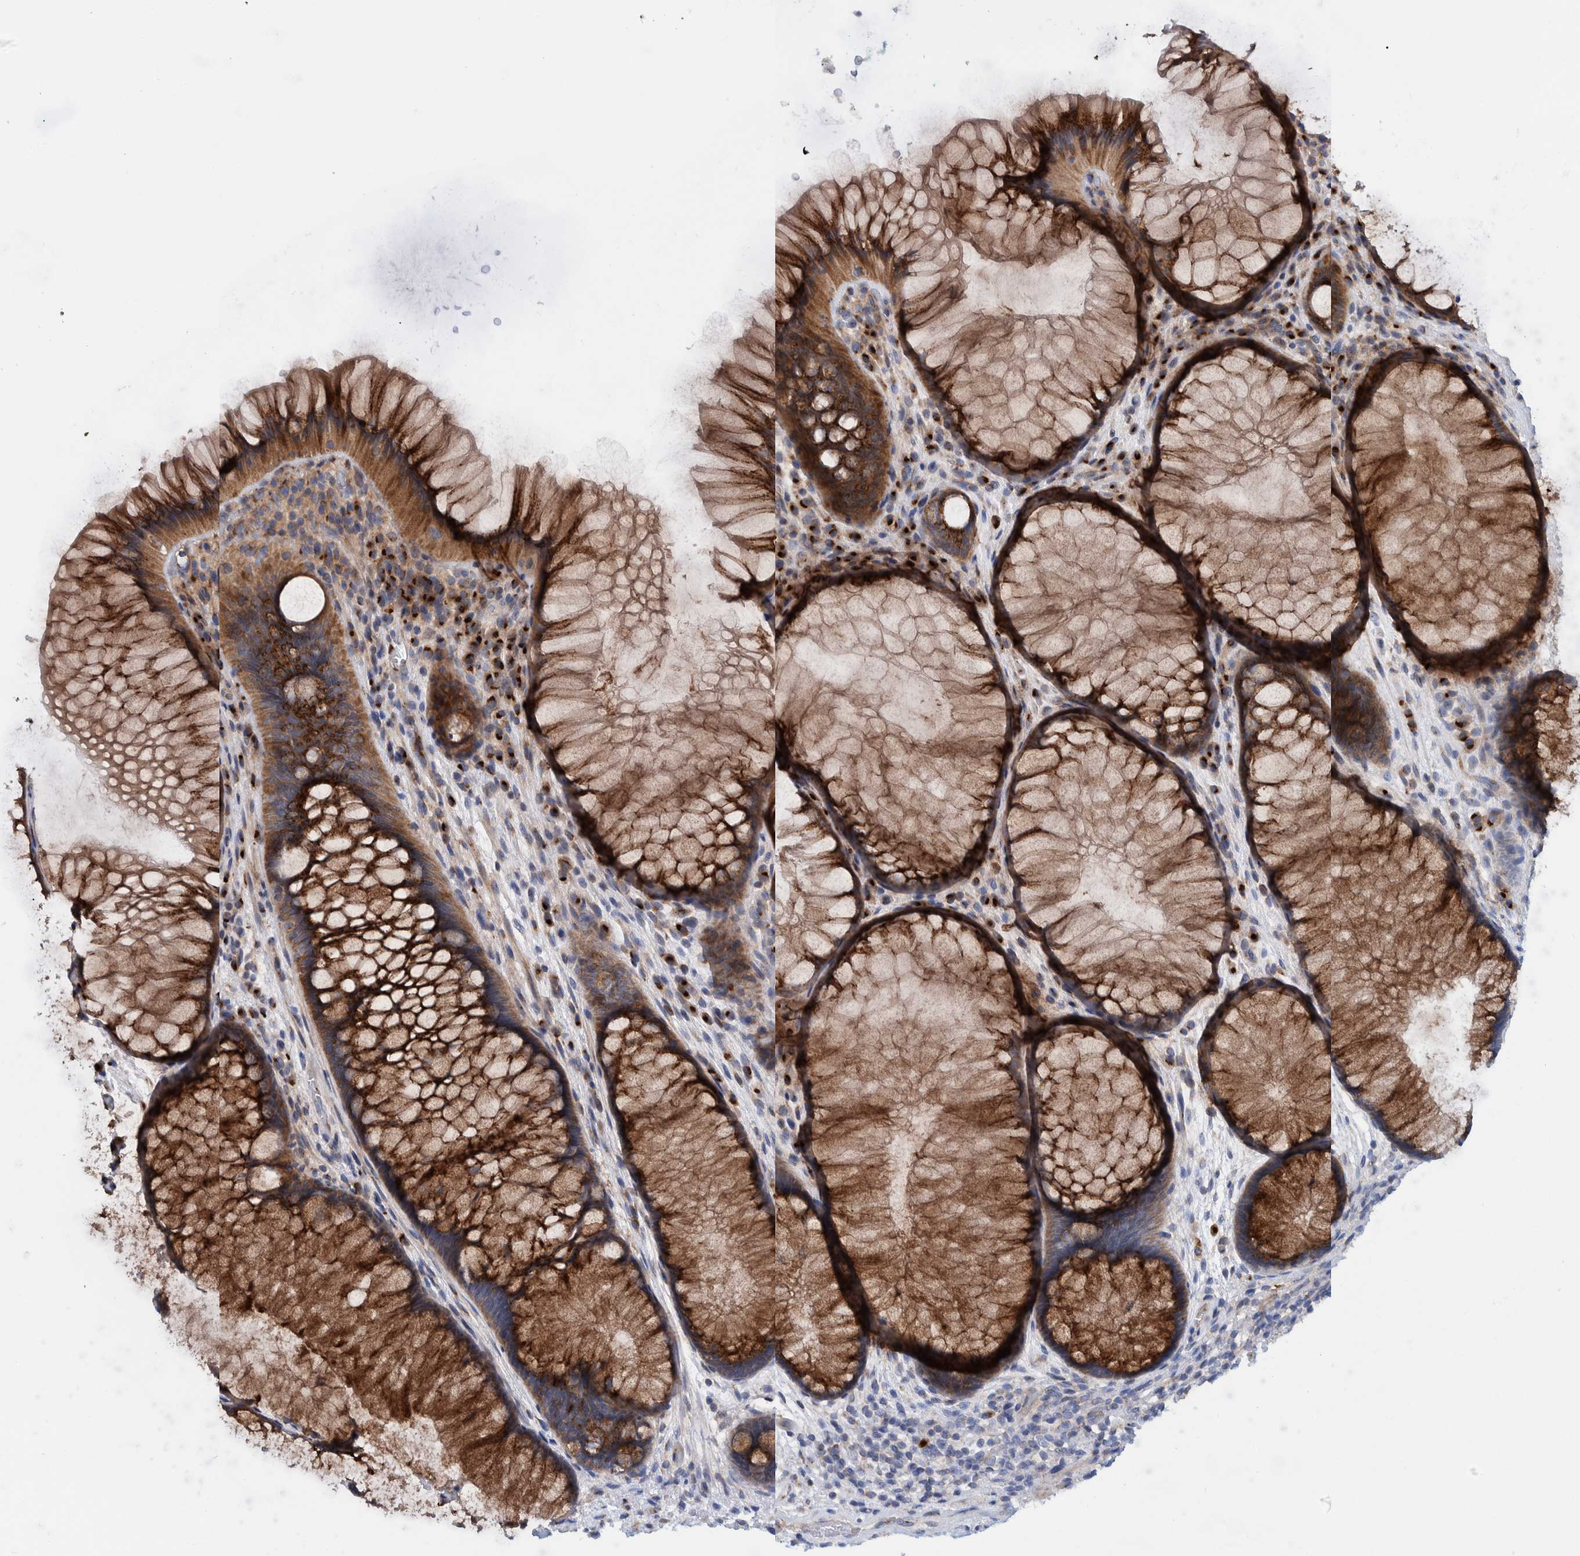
{"staining": {"intensity": "strong", "quantity": ">75%", "location": "cytoplasmic/membranous"}, "tissue": "rectum", "cell_type": "Glandular cells", "image_type": "normal", "snomed": [{"axis": "morphology", "description": "Normal tissue, NOS"}, {"axis": "topography", "description": "Rectum"}], "caption": "Immunohistochemistry of benign rectum shows high levels of strong cytoplasmic/membranous staining in approximately >75% of glandular cells.", "gene": "TRIM58", "patient": {"sex": "male", "age": 51}}